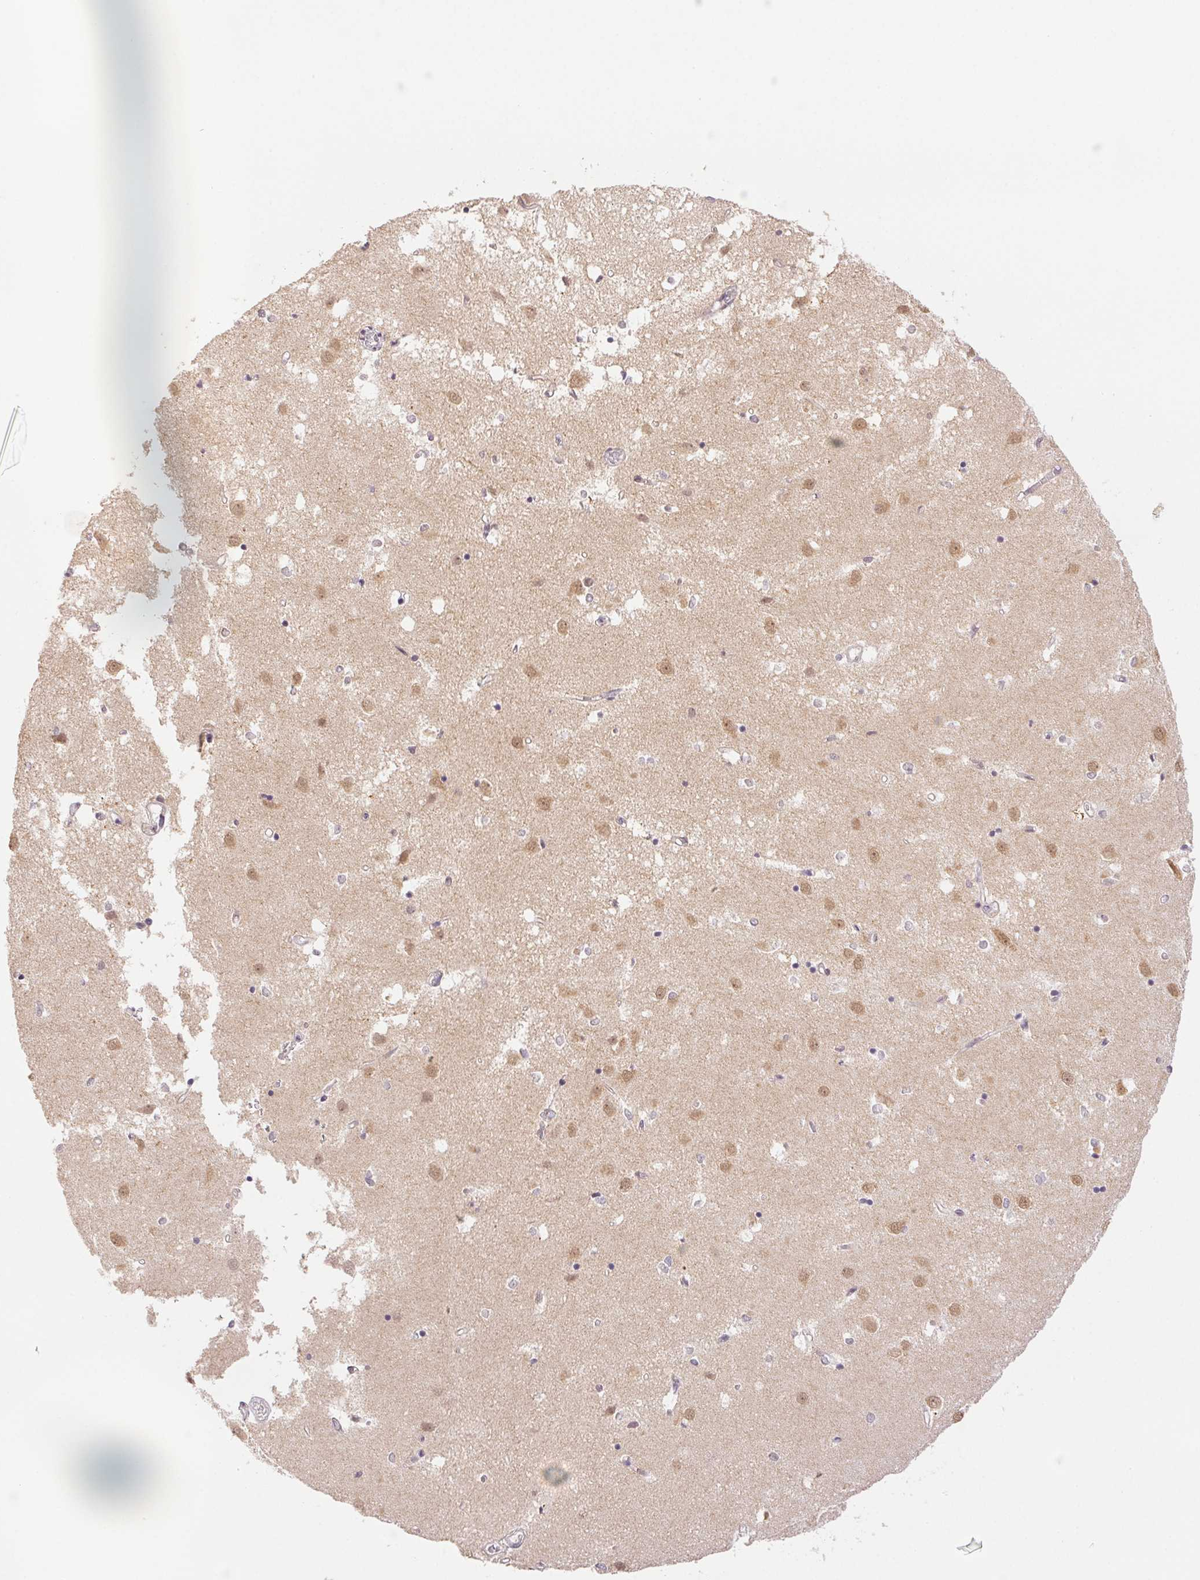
{"staining": {"intensity": "negative", "quantity": "none", "location": "none"}, "tissue": "caudate", "cell_type": "Glial cells", "image_type": "normal", "snomed": [{"axis": "morphology", "description": "Normal tissue, NOS"}, {"axis": "topography", "description": "Lateral ventricle wall"}], "caption": "A histopathology image of human caudate is negative for staining in glial cells. (DAB (3,3'-diaminobenzidine) immunohistochemistry visualized using brightfield microscopy, high magnification).", "gene": "PRPF18", "patient": {"sex": "male", "age": 54}}